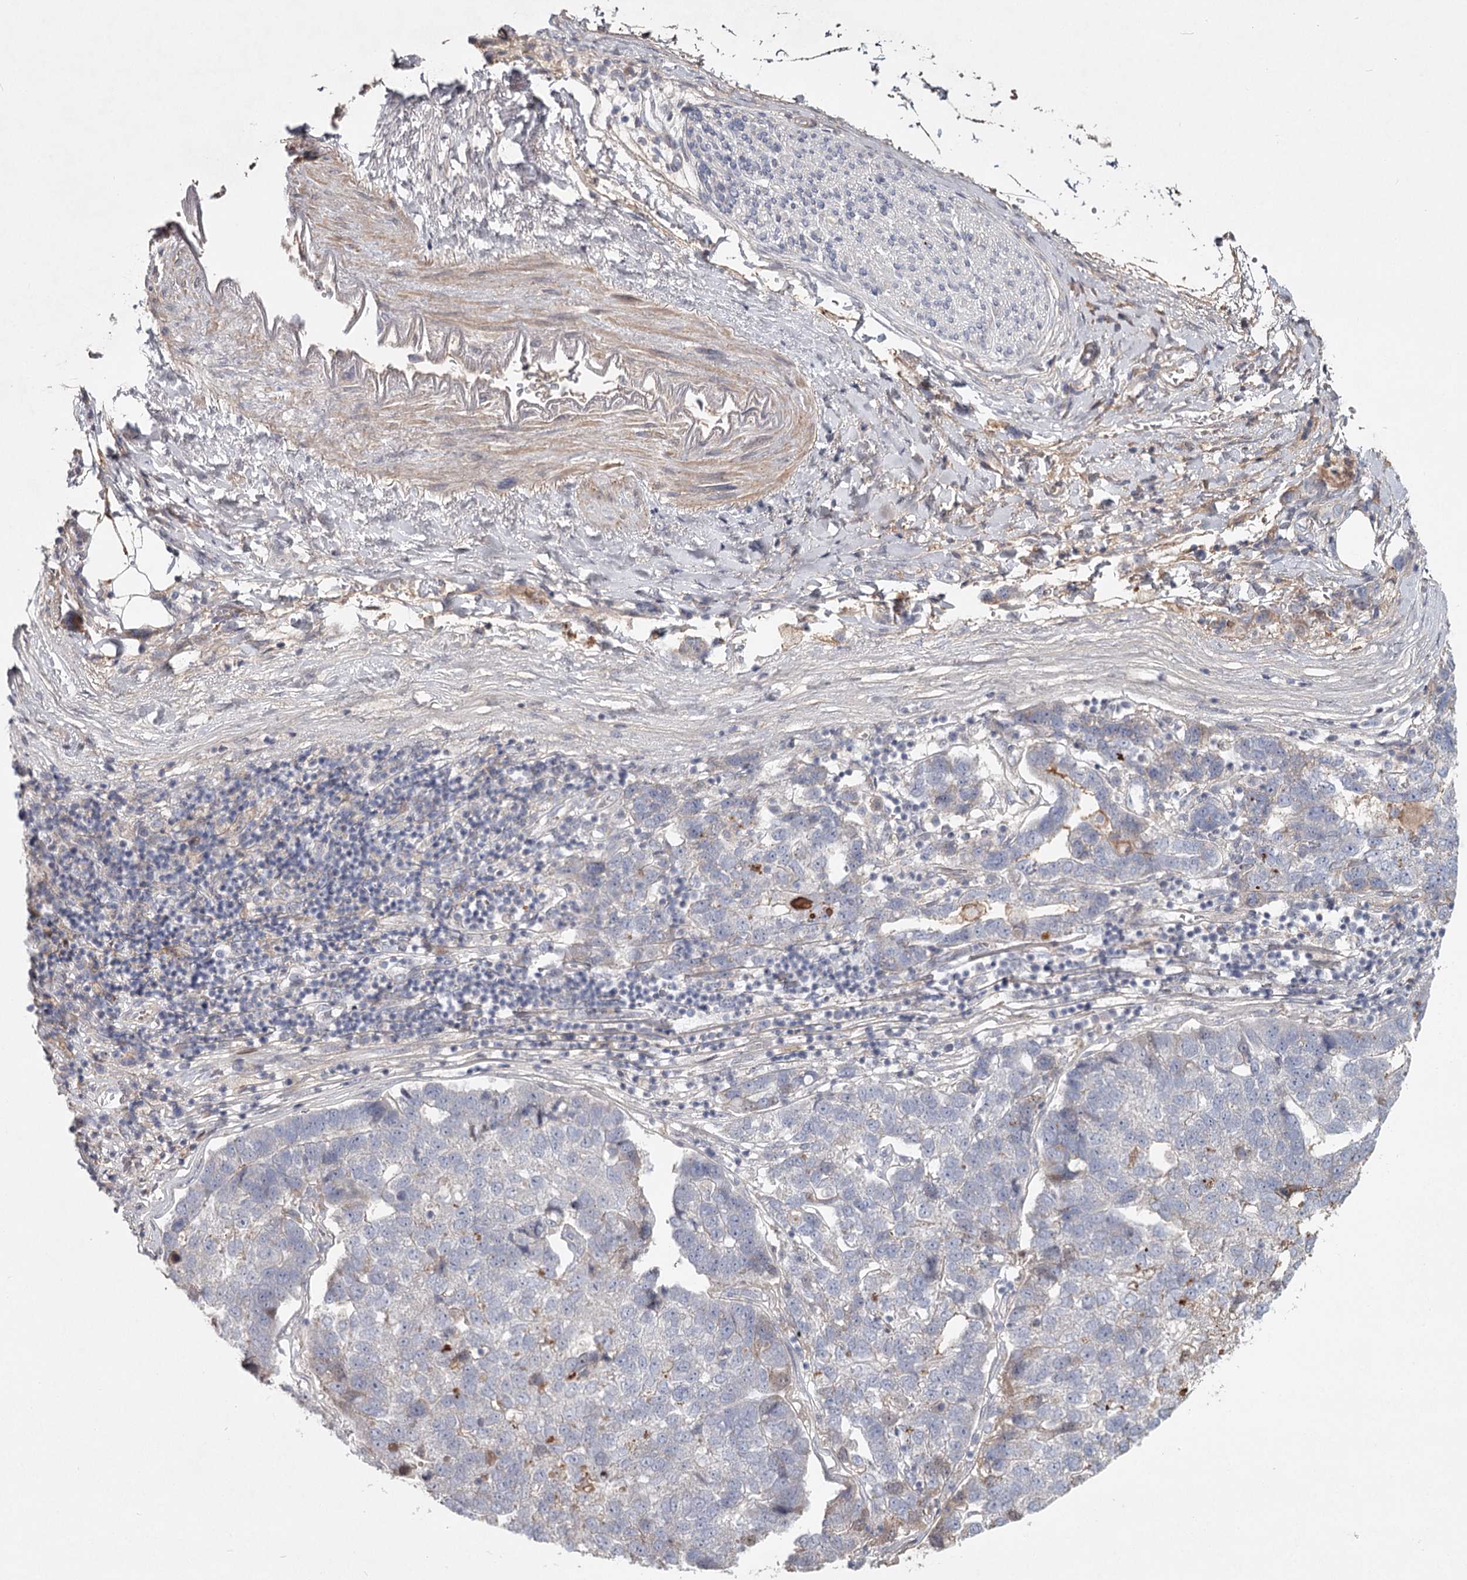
{"staining": {"intensity": "moderate", "quantity": "<25%", "location": "cytoplasmic/membranous"}, "tissue": "pancreatic cancer", "cell_type": "Tumor cells", "image_type": "cancer", "snomed": [{"axis": "morphology", "description": "Adenocarcinoma, NOS"}, {"axis": "topography", "description": "Pancreas"}], "caption": "Protein staining of pancreatic cancer (adenocarcinoma) tissue reveals moderate cytoplasmic/membranous expression in about <25% of tumor cells.", "gene": "DHRS9", "patient": {"sex": "female", "age": 61}}